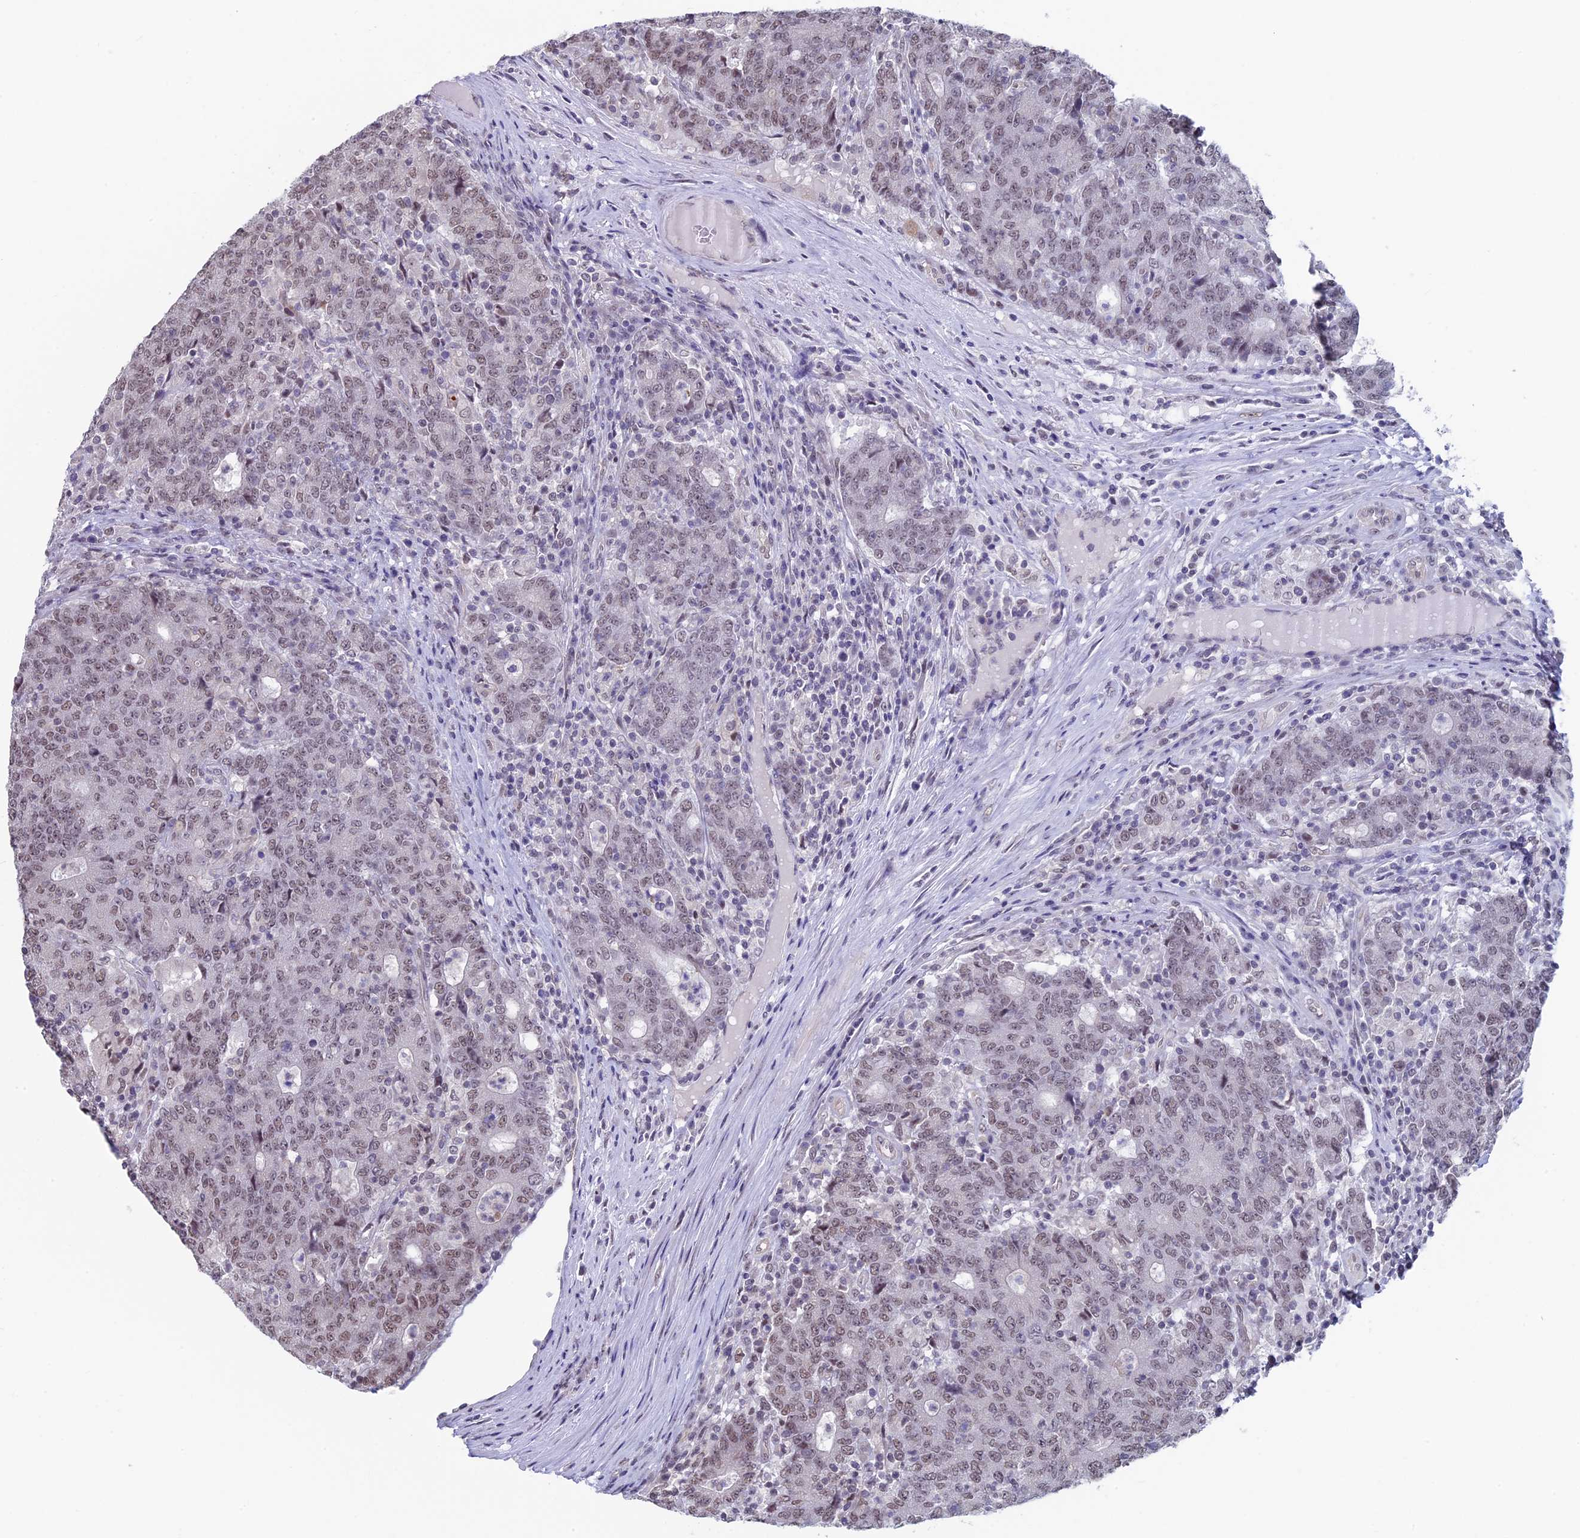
{"staining": {"intensity": "weak", "quantity": ">75%", "location": "nuclear"}, "tissue": "colorectal cancer", "cell_type": "Tumor cells", "image_type": "cancer", "snomed": [{"axis": "morphology", "description": "Adenocarcinoma, NOS"}, {"axis": "topography", "description": "Colon"}], "caption": "This histopathology image exhibits immunohistochemistry (IHC) staining of human colorectal adenocarcinoma, with low weak nuclear staining in about >75% of tumor cells.", "gene": "SPIRE1", "patient": {"sex": "female", "age": 75}}